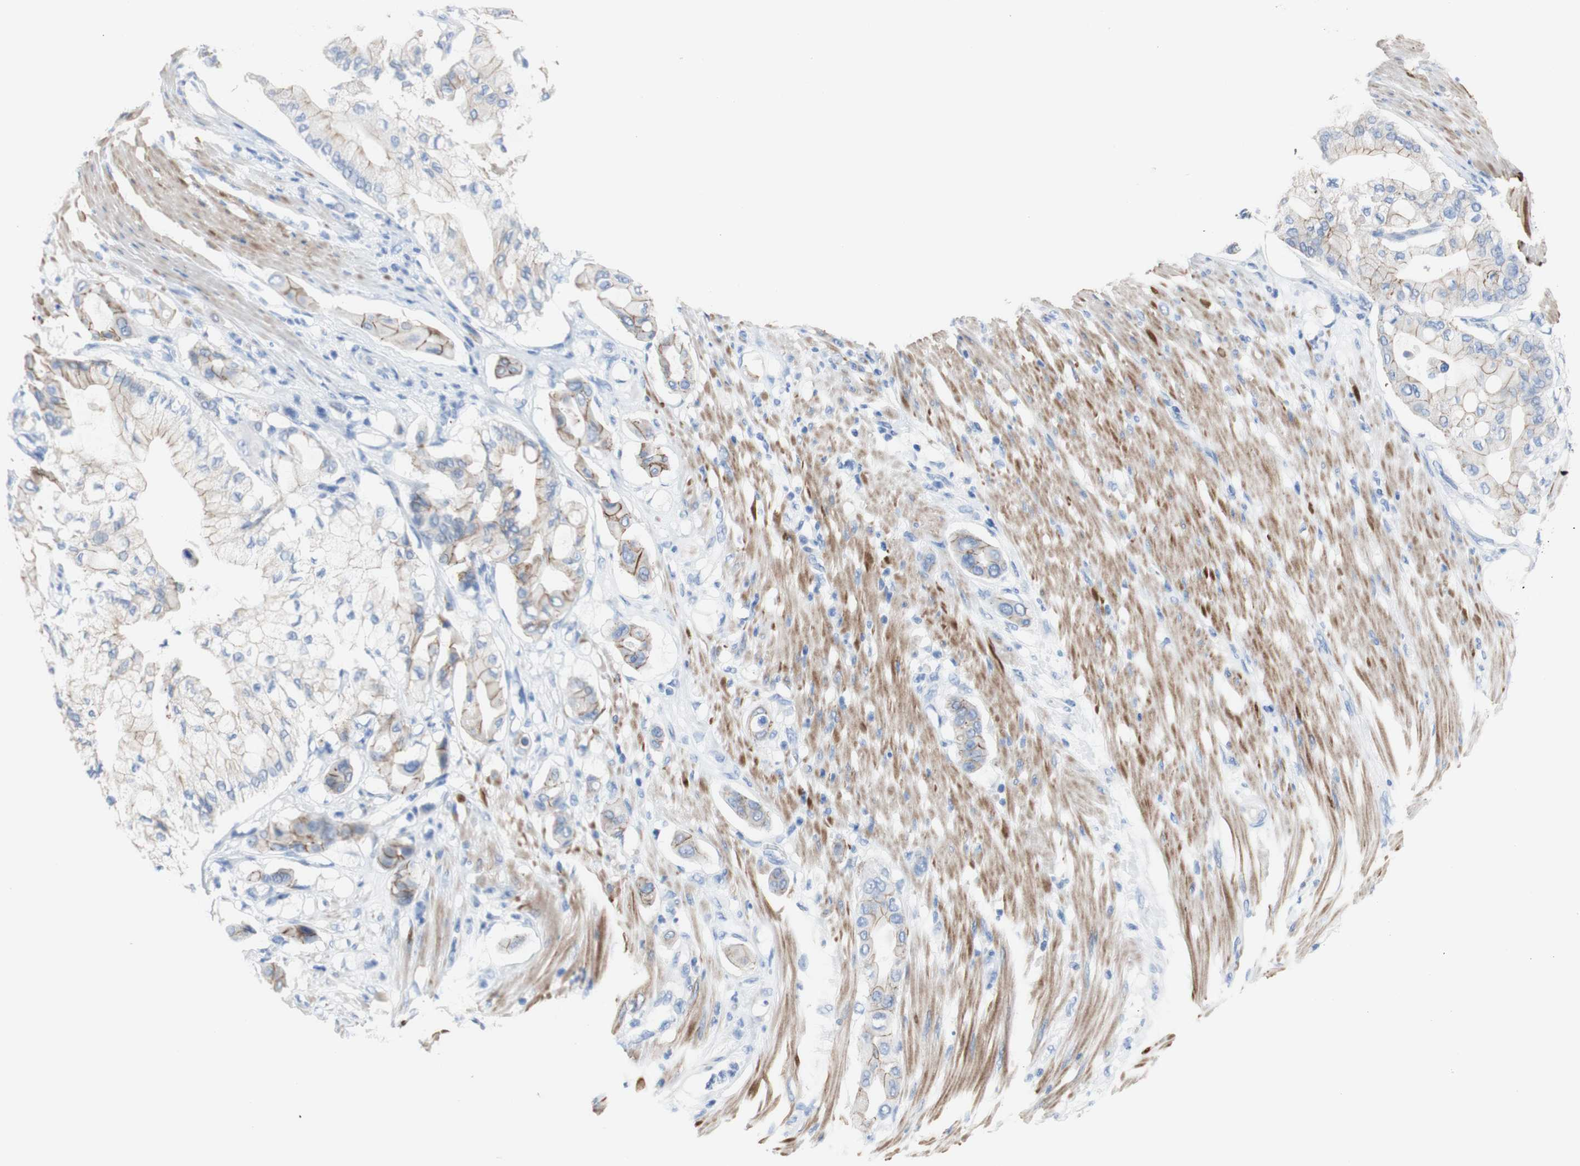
{"staining": {"intensity": "moderate", "quantity": "<25%", "location": "cytoplasmic/membranous"}, "tissue": "pancreatic cancer", "cell_type": "Tumor cells", "image_type": "cancer", "snomed": [{"axis": "morphology", "description": "Adenocarcinoma, NOS"}, {"axis": "morphology", "description": "Adenocarcinoma, metastatic, NOS"}, {"axis": "topography", "description": "Lymph node"}, {"axis": "topography", "description": "Pancreas"}, {"axis": "topography", "description": "Duodenum"}], "caption": "Protein staining of metastatic adenocarcinoma (pancreatic) tissue reveals moderate cytoplasmic/membranous staining in about <25% of tumor cells. (DAB IHC with brightfield microscopy, high magnification).", "gene": "DSC2", "patient": {"sex": "female", "age": 64}}